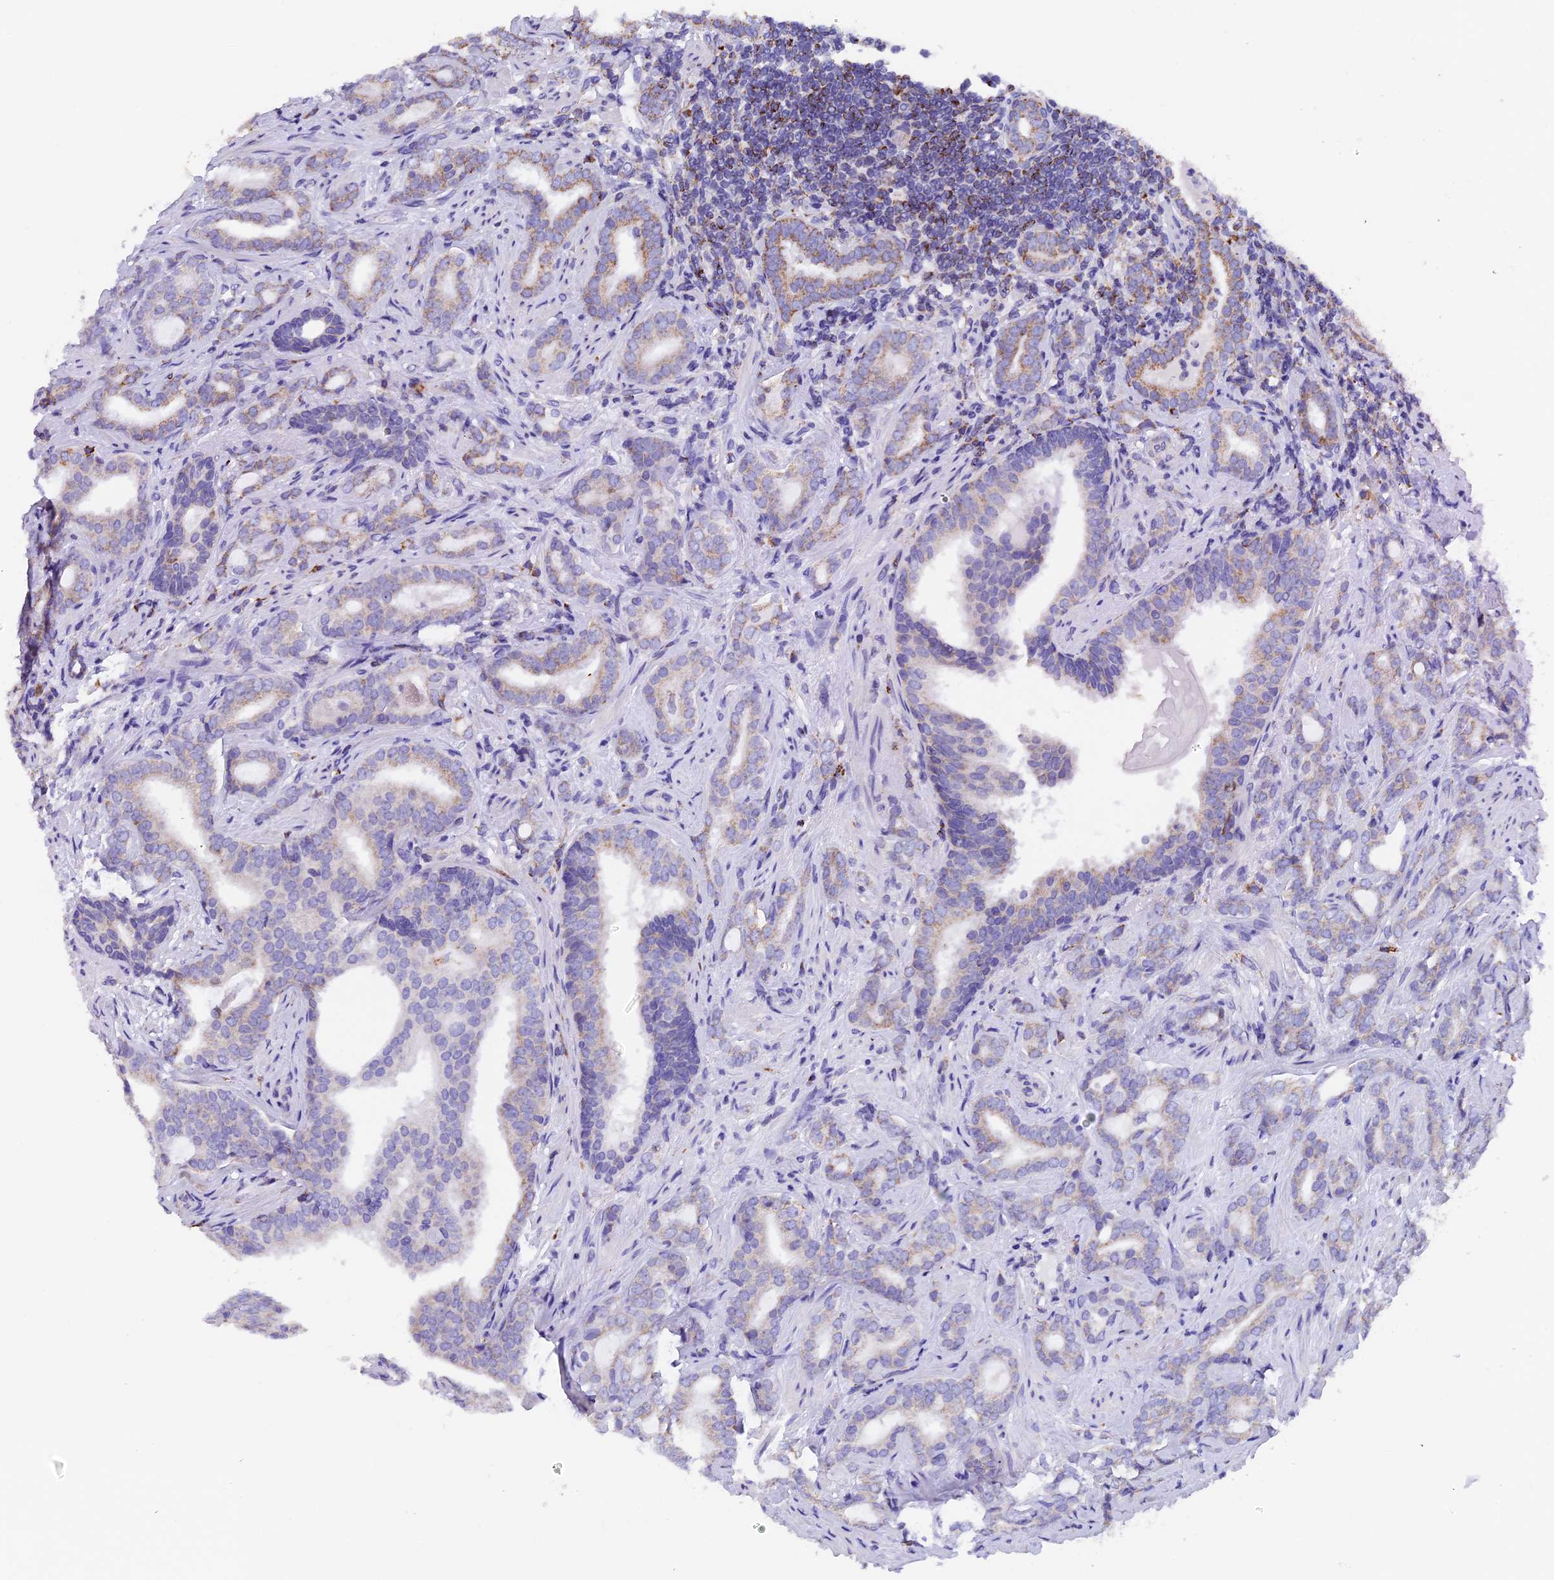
{"staining": {"intensity": "weak", "quantity": "<25%", "location": "cytoplasmic/membranous"}, "tissue": "prostate cancer", "cell_type": "Tumor cells", "image_type": "cancer", "snomed": [{"axis": "morphology", "description": "Adenocarcinoma, High grade"}, {"axis": "topography", "description": "Prostate"}], "caption": "Prostate high-grade adenocarcinoma was stained to show a protein in brown. There is no significant staining in tumor cells.", "gene": "SLC8B1", "patient": {"sex": "male", "age": 63}}